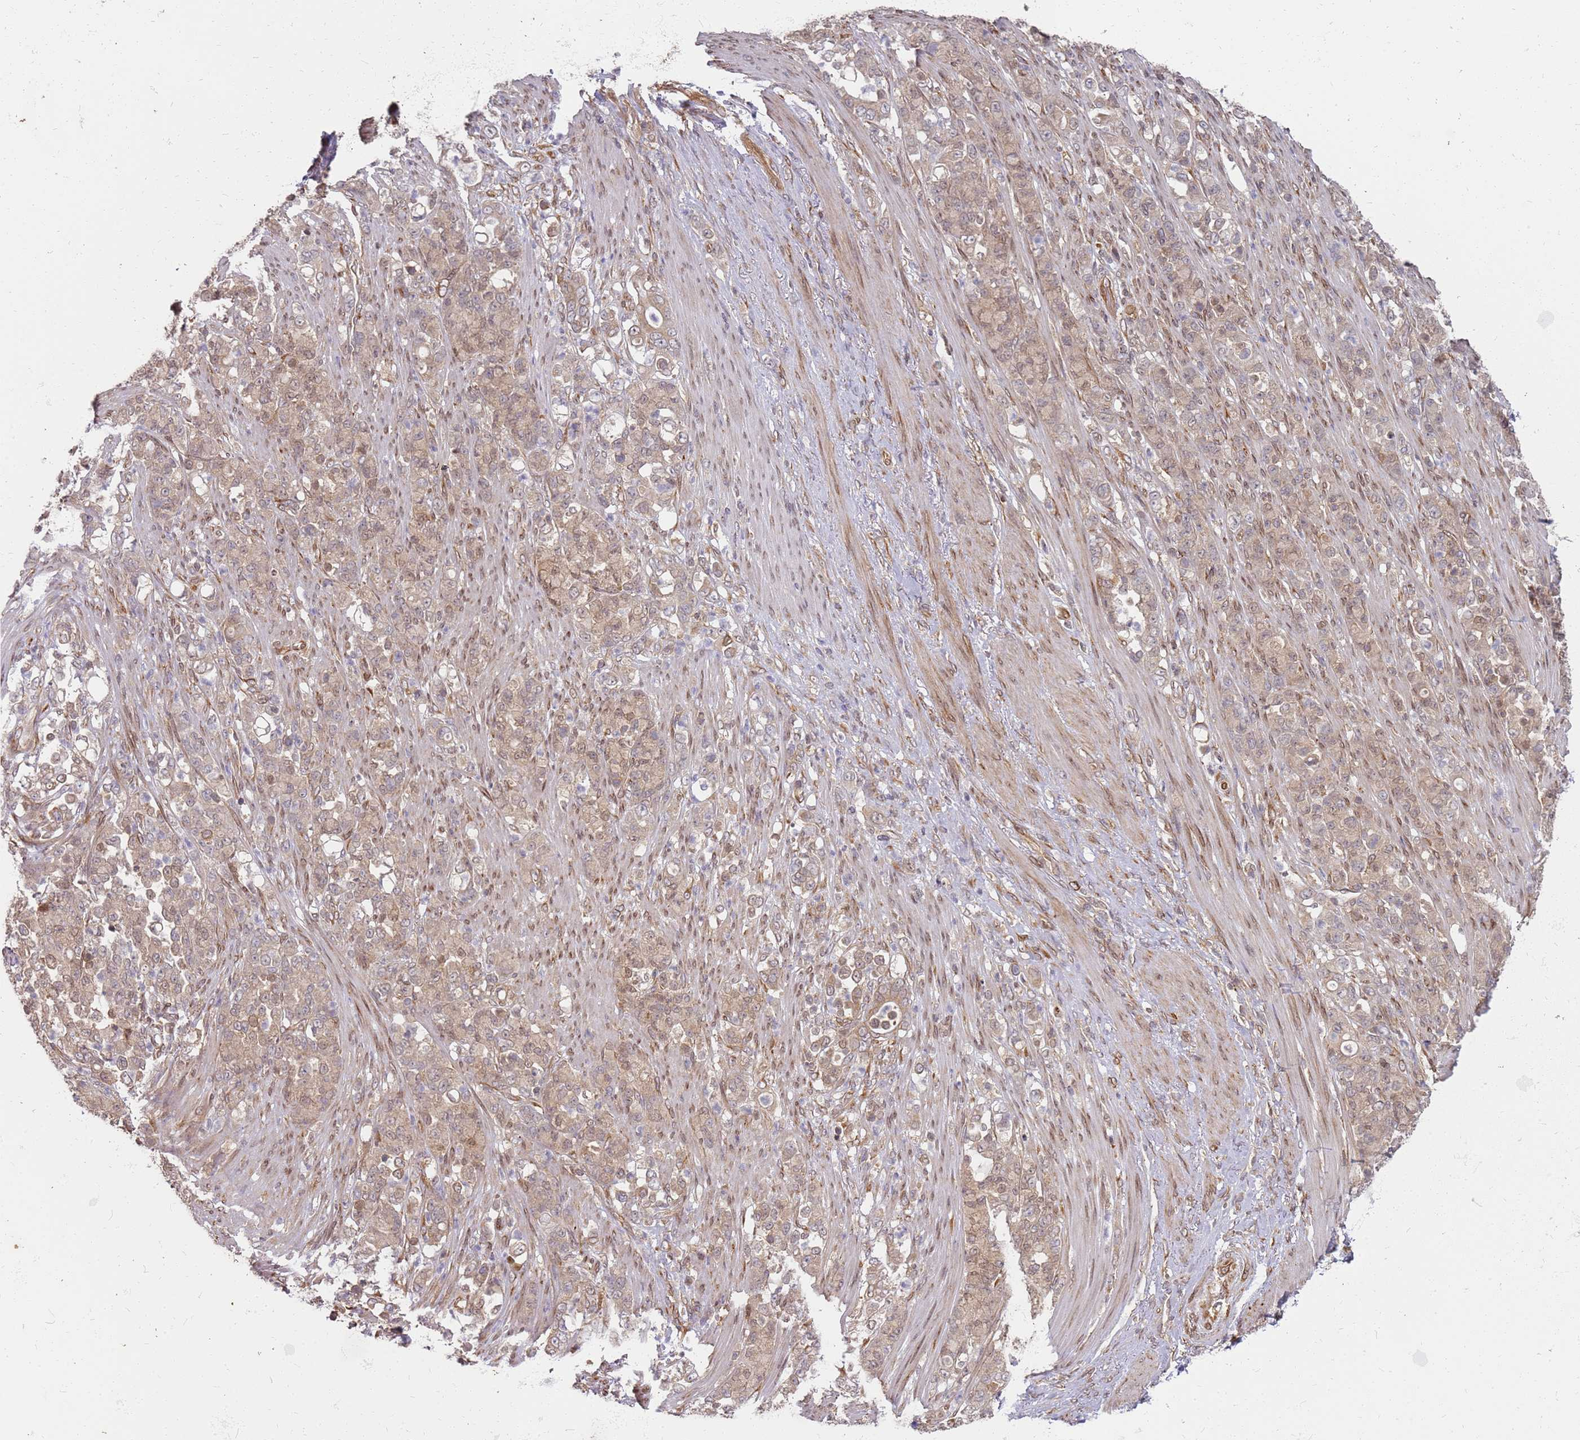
{"staining": {"intensity": "weak", "quantity": ">75%", "location": "cytoplasmic/membranous,nuclear"}, "tissue": "stomach cancer", "cell_type": "Tumor cells", "image_type": "cancer", "snomed": [{"axis": "morphology", "description": "Normal tissue, NOS"}, {"axis": "morphology", "description": "Adenocarcinoma, NOS"}, {"axis": "topography", "description": "Stomach"}], "caption": "Immunohistochemistry (IHC) image of stomach cancer stained for a protein (brown), which shows low levels of weak cytoplasmic/membranous and nuclear positivity in about >75% of tumor cells.", "gene": "NUDT14", "patient": {"sex": "female", "age": 79}}